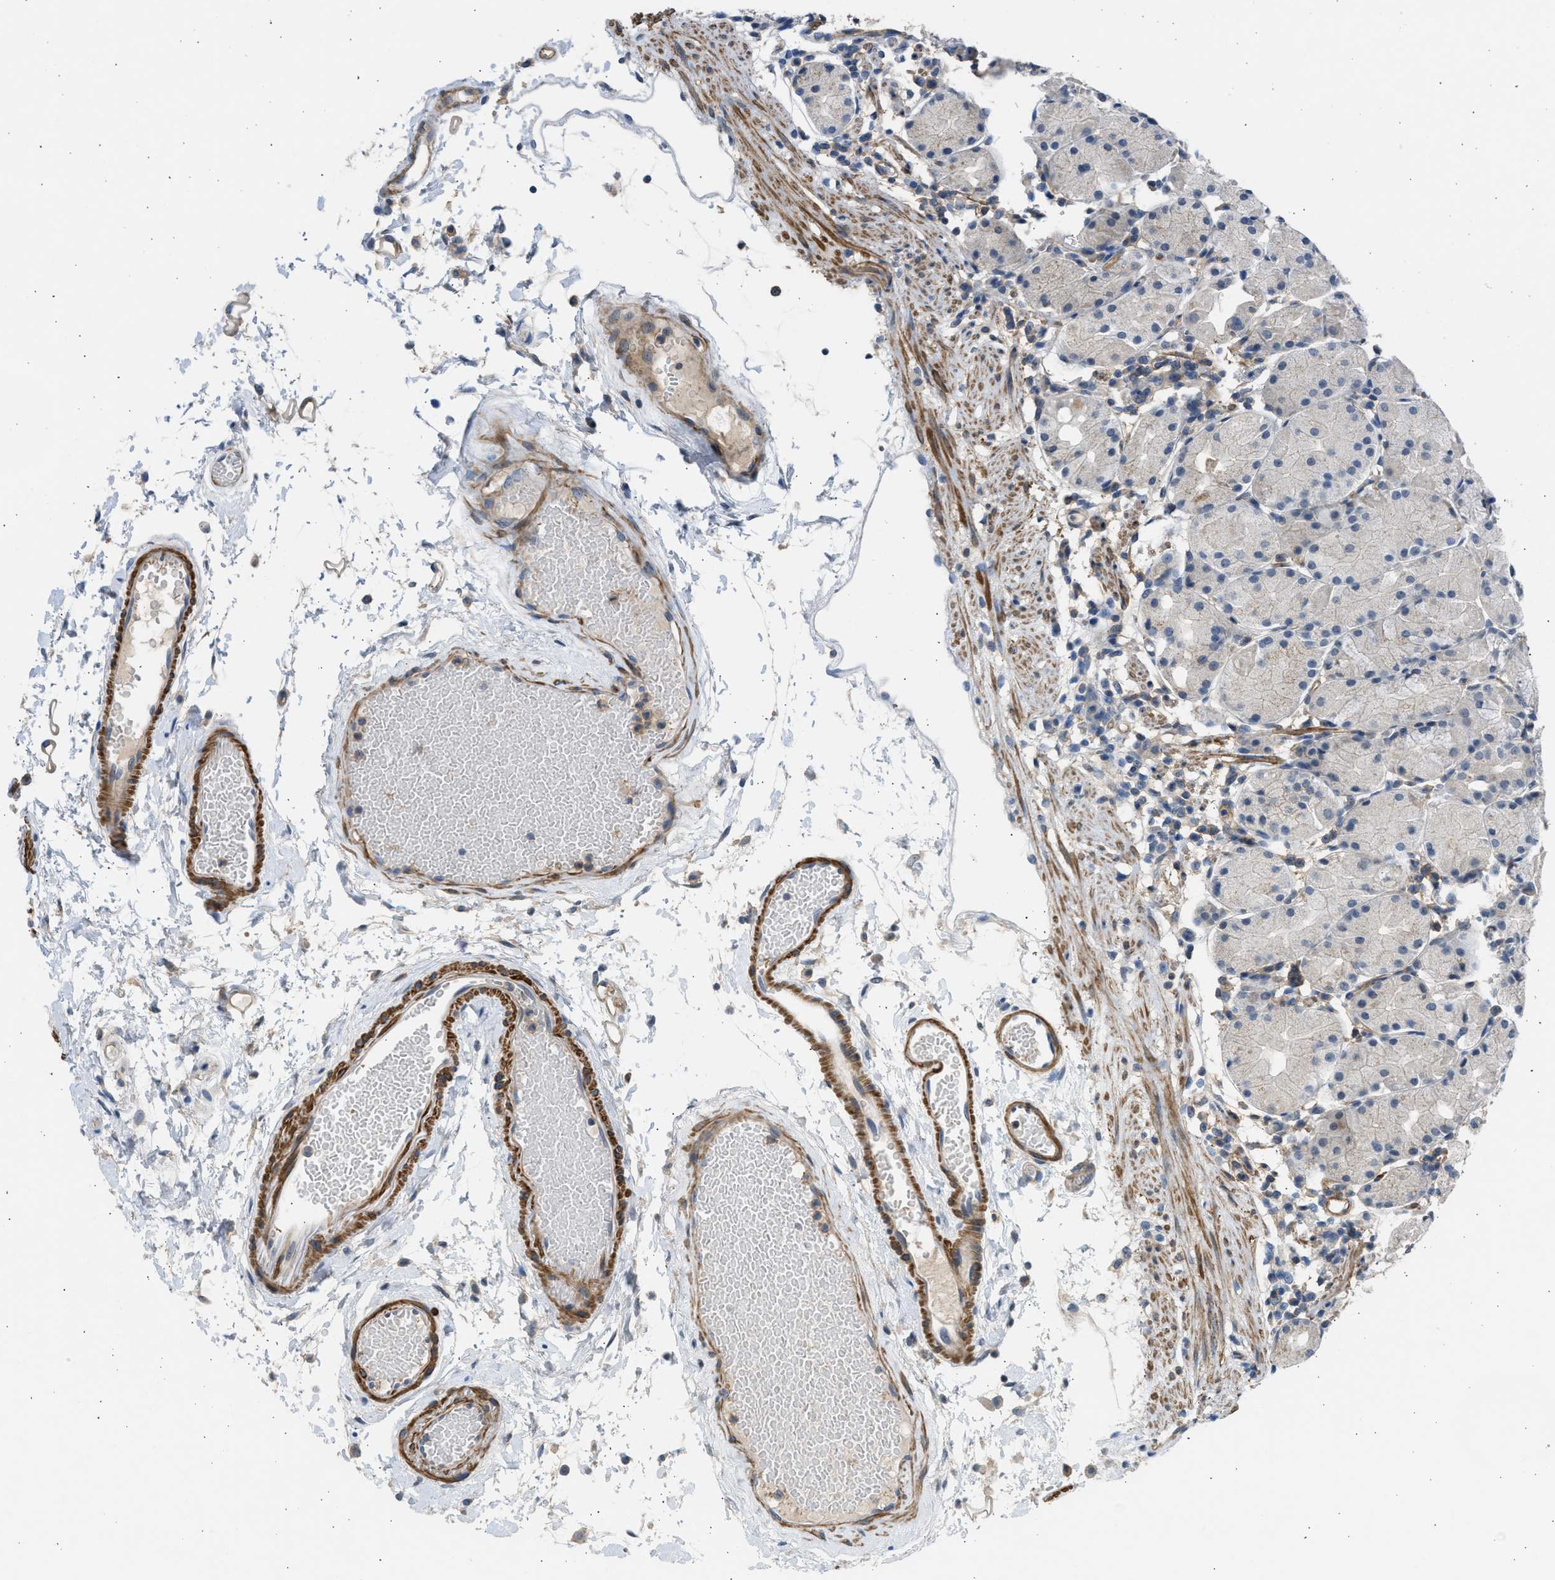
{"staining": {"intensity": "moderate", "quantity": "<25%", "location": "cytoplasmic/membranous"}, "tissue": "stomach", "cell_type": "Glandular cells", "image_type": "normal", "snomed": [{"axis": "morphology", "description": "Normal tissue, NOS"}, {"axis": "topography", "description": "Stomach"}, {"axis": "topography", "description": "Stomach, lower"}], "caption": "Human stomach stained with a brown dye shows moderate cytoplasmic/membranous positive positivity in approximately <25% of glandular cells.", "gene": "PCNX3", "patient": {"sex": "female", "age": 75}}